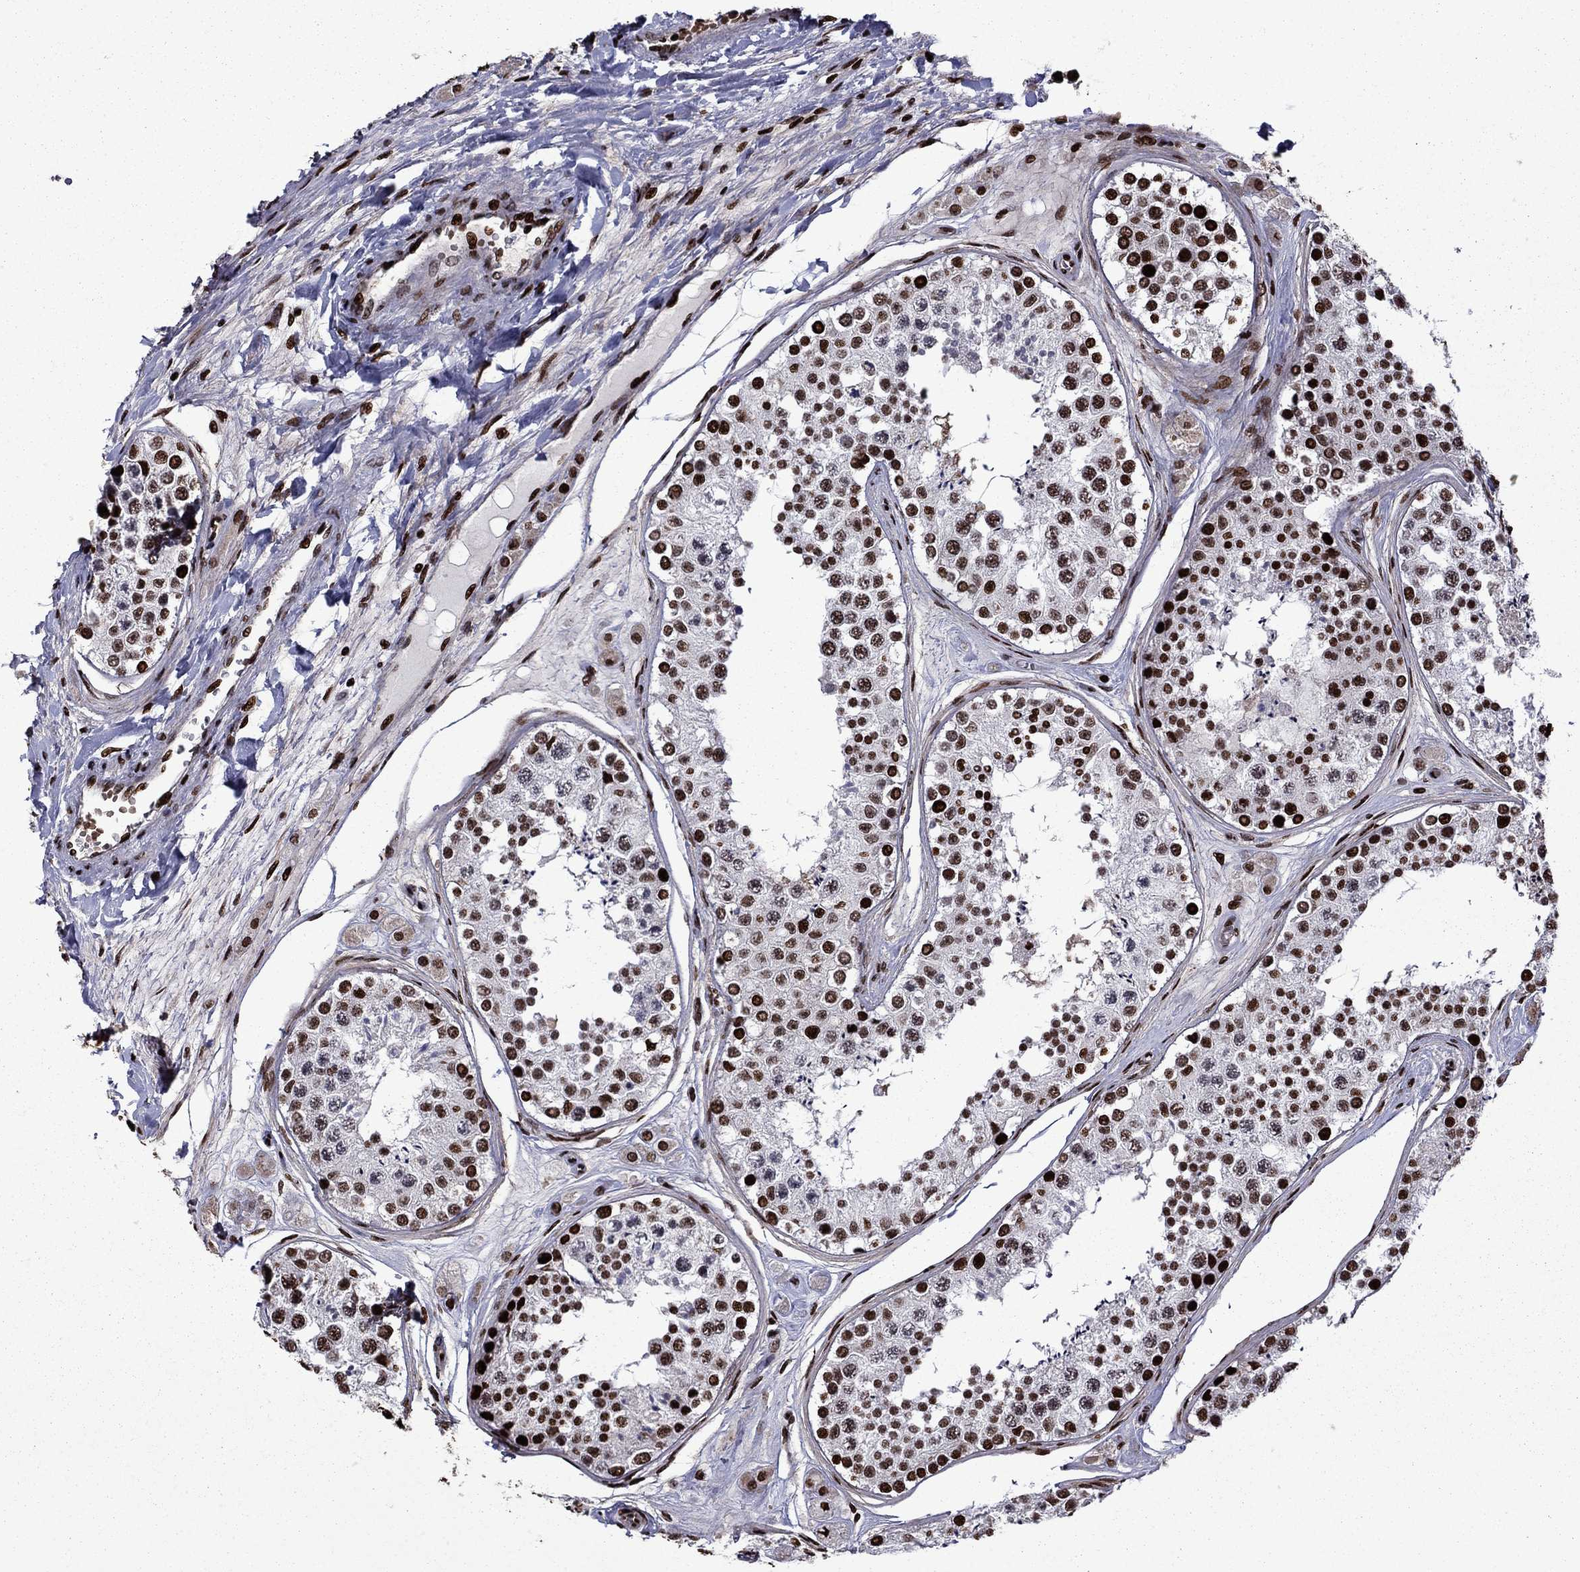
{"staining": {"intensity": "strong", "quantity": ">75%", "location": "nuclear"}, "tissue": "testis", "cell_type": "Cells in seminiferous ducts", "image_type": "normal", "snomed": [{"axis": "morphology", "description": "Normal tissue, NOS"}, {"axis": "topography", "description": "Testis"}], "caption": "Strong nuclear protein staining is seen in approximately >75% of cells in seminiferous ducts in testis.", "gene": "LIMK1", "patient": {"sex": "male", "age": 25}}